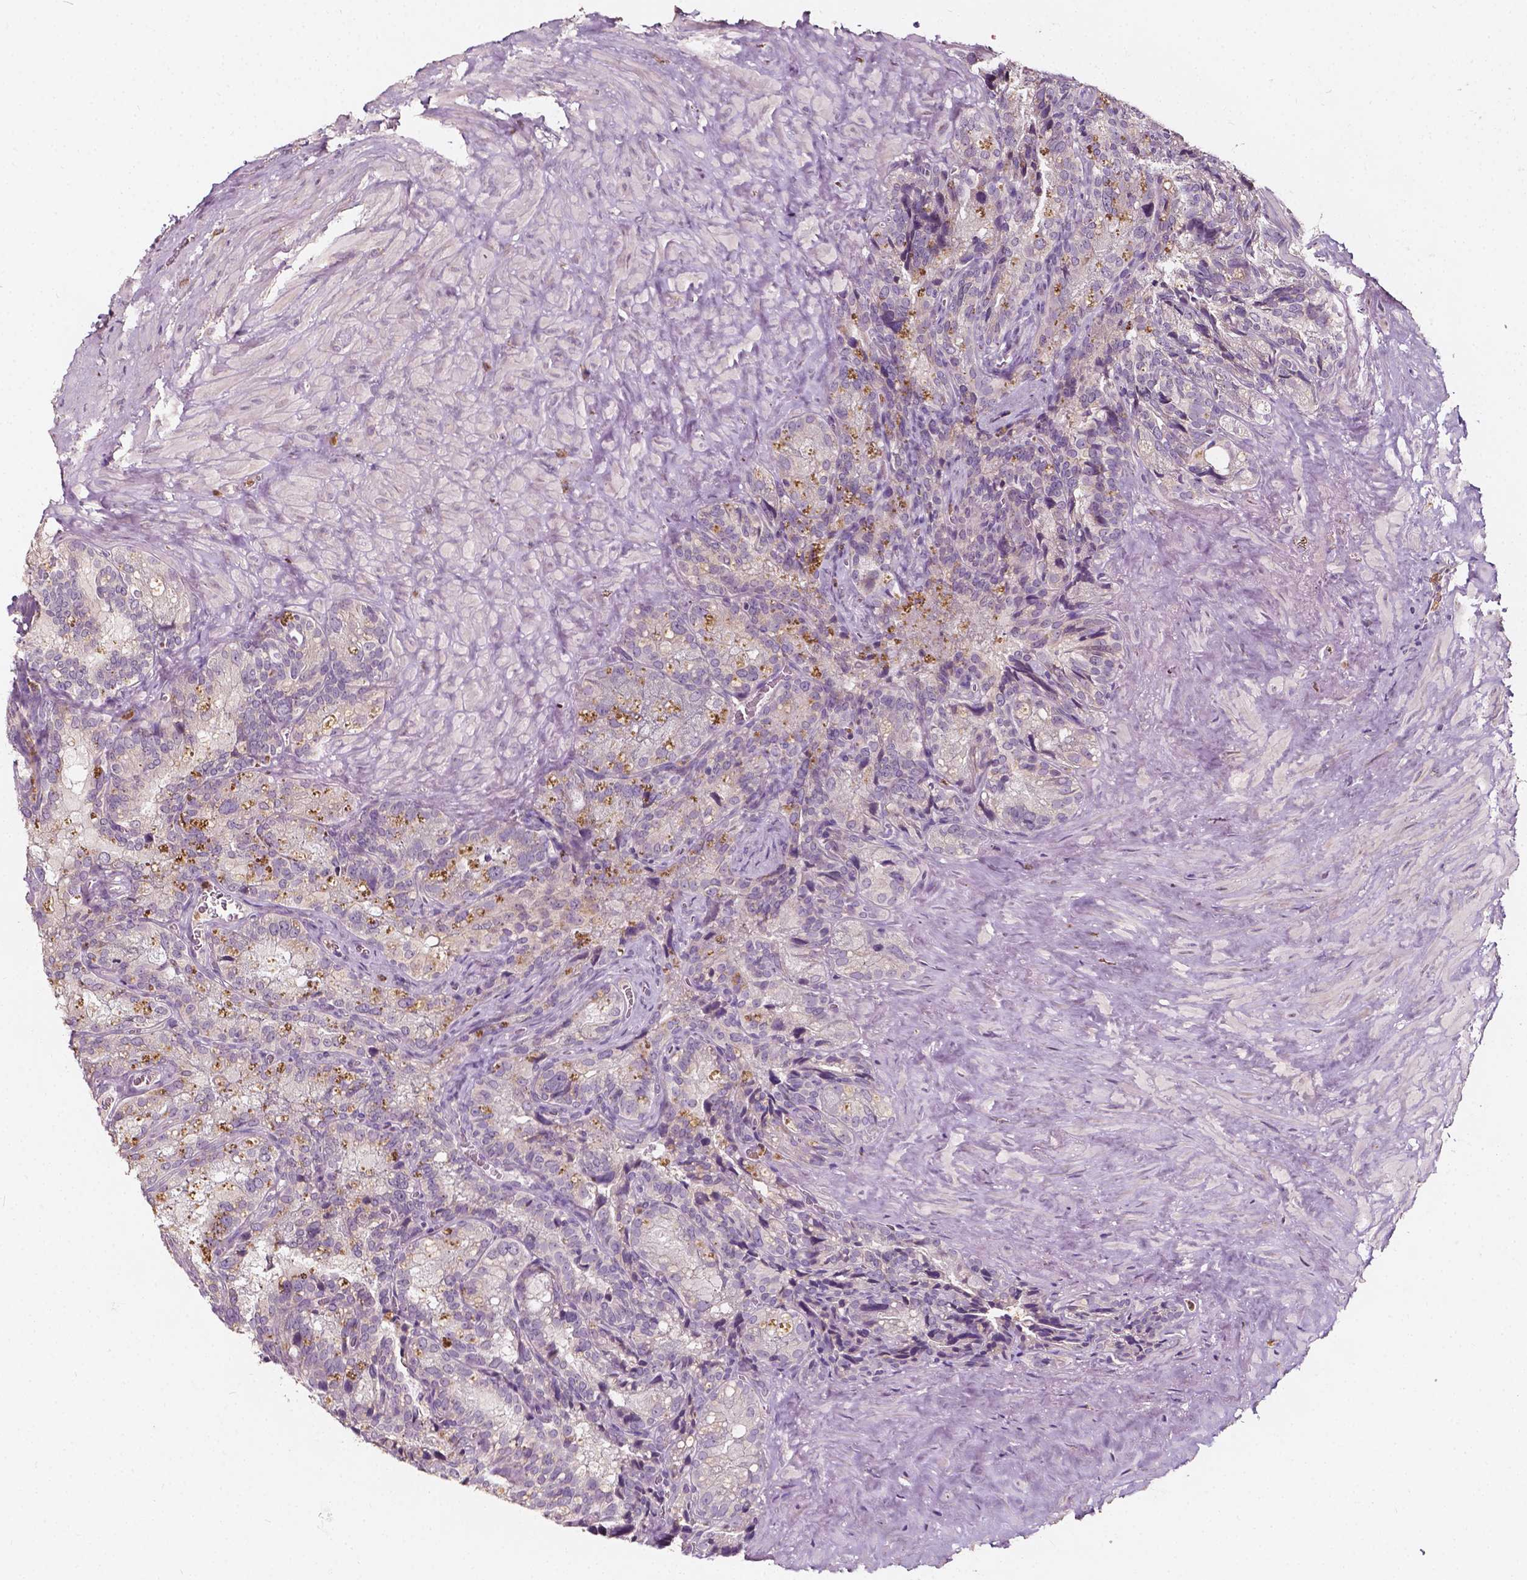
{"staining": {"intensity": "weak", "quantity": "<25%", "location": "cytoplasmic/membranous"}, "tissue": "seminal vesicle", "cell_type": "Glandular cells", "image_type": "normal", "snomed": [{"axis": "morphology", "description": "Normal tissue, NOS"}, {"axis": "topography", "description": "Prostate"}, {"axis": "topography", "description": "Seminal veicle"}], "caption": "DAB immunohistochemical staining of unremarkable human seminal vesicle shows no significant expression in glandular cells.", "gene": "NPC1L1", "patient": {"sex": "male", "age": 71}}